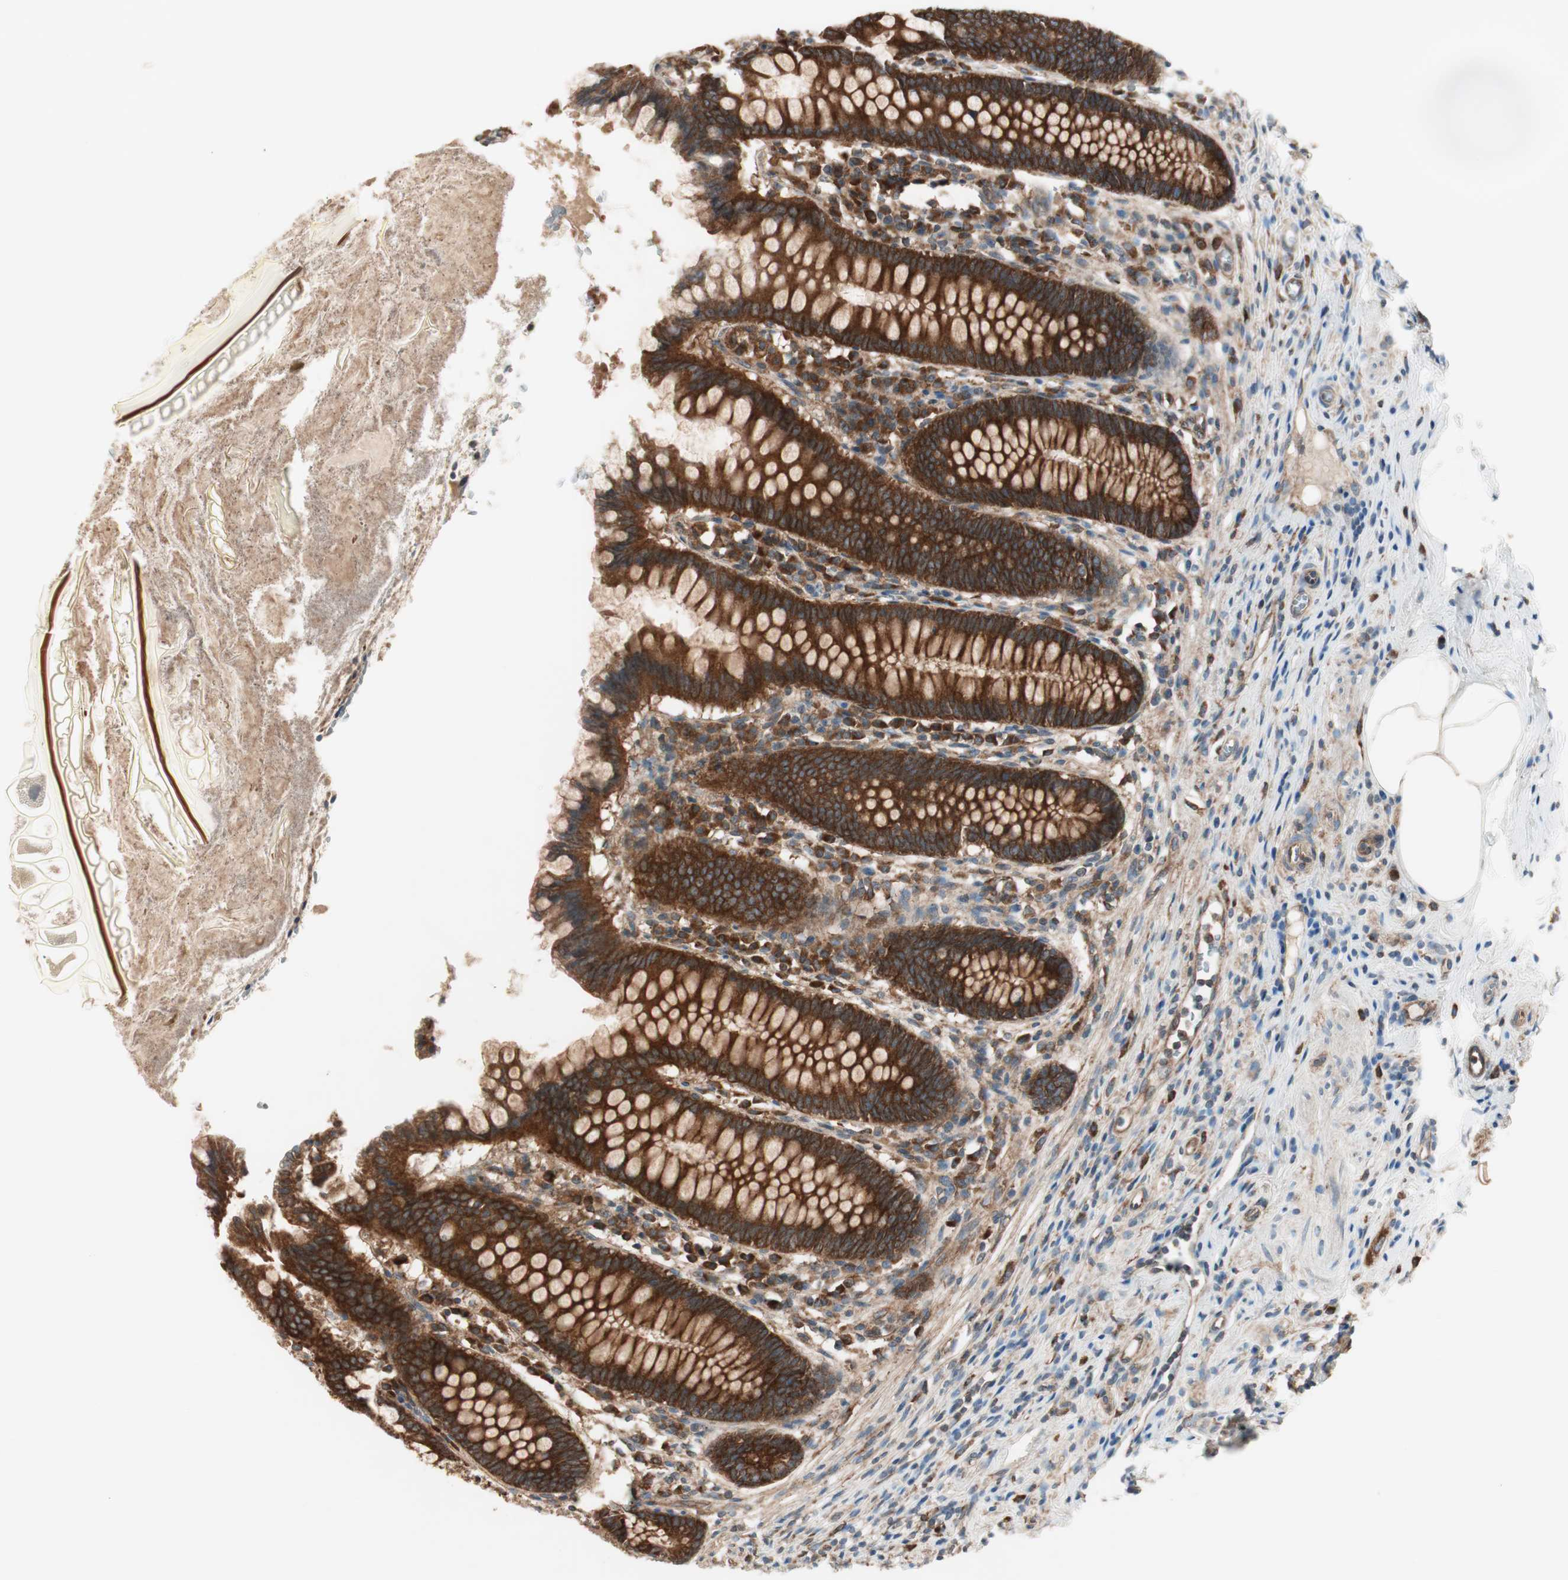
{"staining": {"intensity": "strong", "quantity": ">75%", "location": "cytoplasmic/membranous"}, "tissue": "appendix", "cell_type": "Glandular cells", "image_type": "normal", "snomed": [{"axis": "morphology", "description": "Normal tissue, NOS"}, {"axis": "topography", "description": "Appendix"}], "caption": "Strong cytoplasmic/membranous expression for a protein is present in approximately >75% of glandular cells of benign appendix using IHC.", "gene": "RAB5A", "patient": {"sex": "female", "age": 50}}